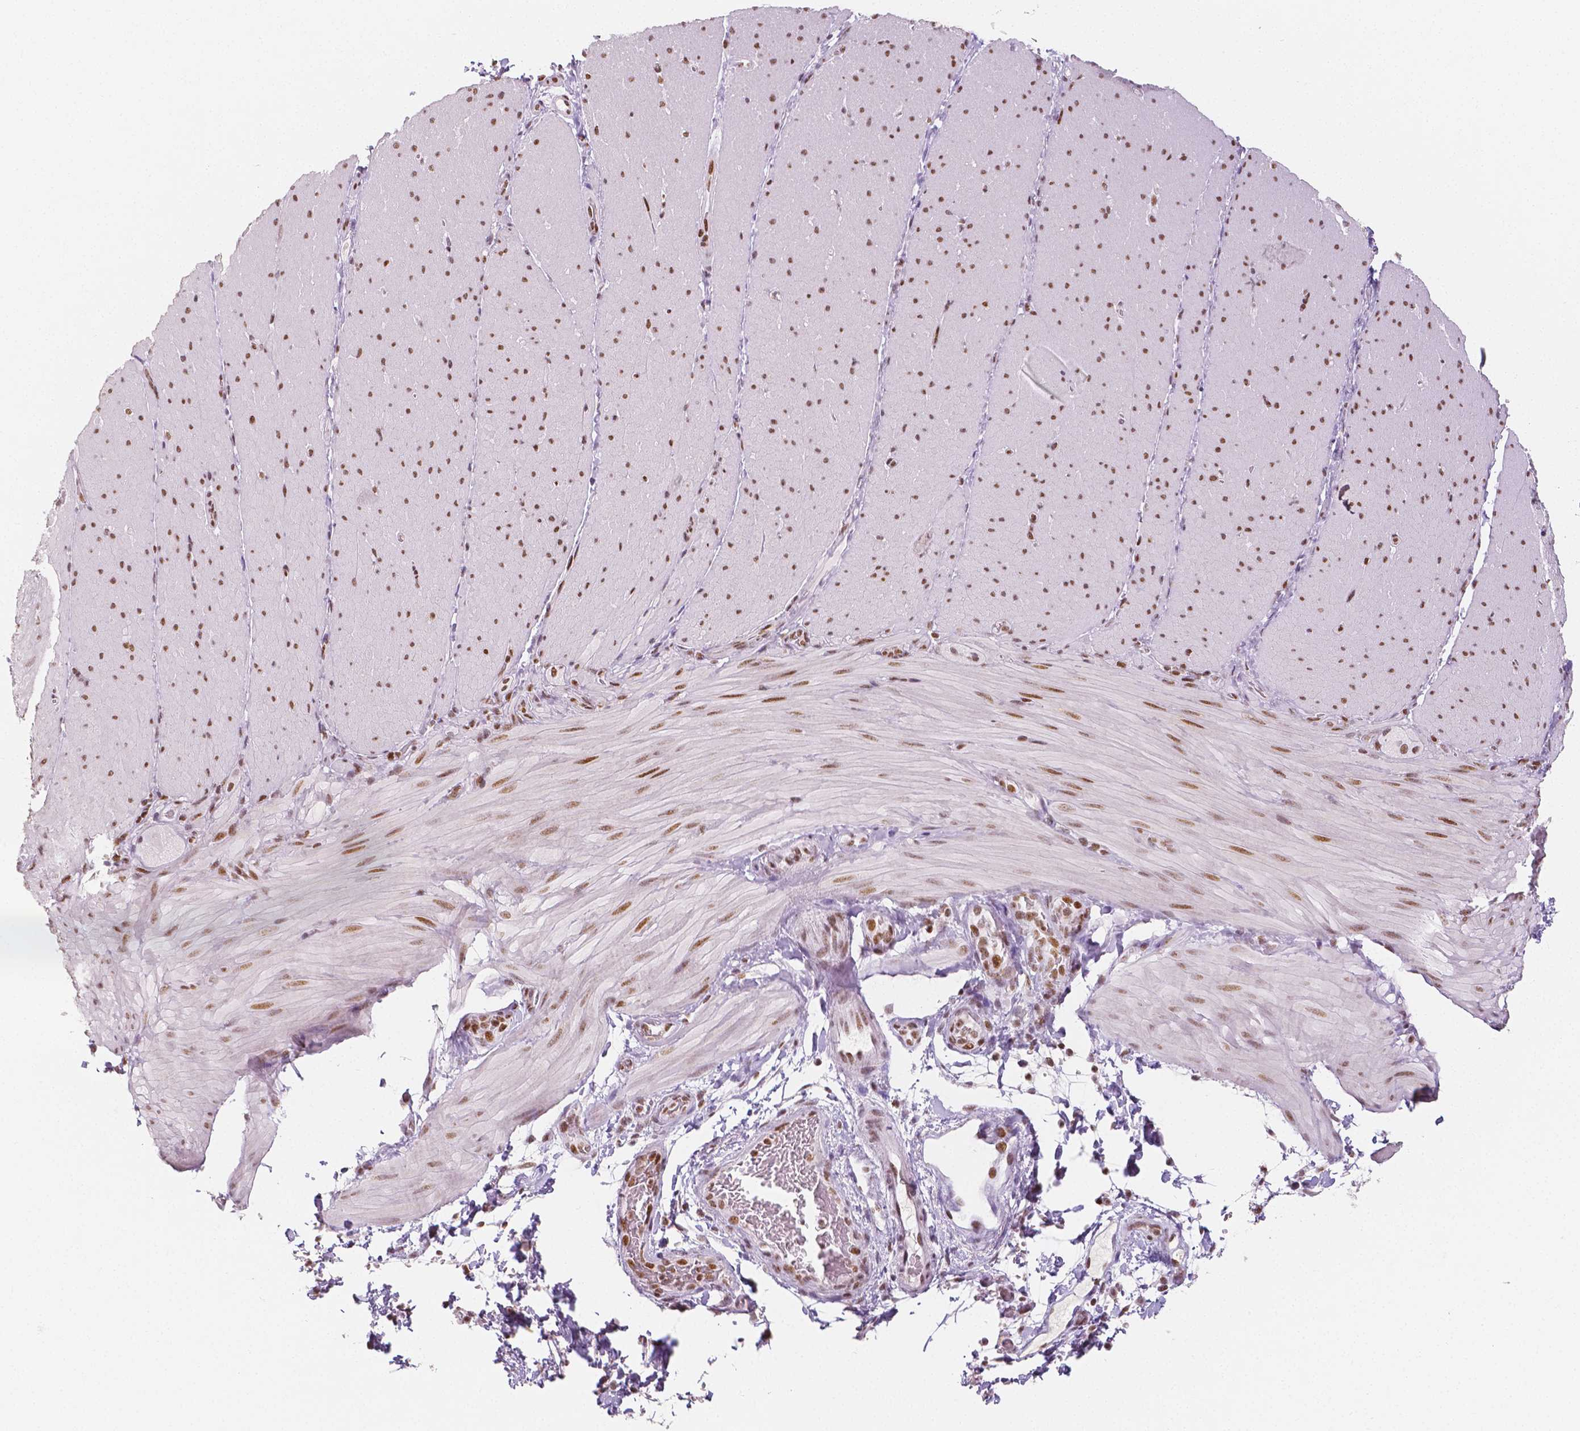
{"staining": {"intensity": "moderate", "quantity": ">75%", "location": "nuclear"}, "tissue": "smooth muscle", "cell_type": "Smooth muscle cells", "image_type": "normal", "snomed": [{"axis": "morphology", "description": "Normal tissue, NOS"}, {"axis": "topography", "description": "Smooth muscle"}, {"axis": "topography", "description": "Colon"}], "caption": "Smooth muscle cells reveal medium levels of moderate nuclear positivity in approximately >75% of cells in unremarkable human smooth muscle.", "gene": "HDAC1", "patient": {"sex": "male", "age": 73}}